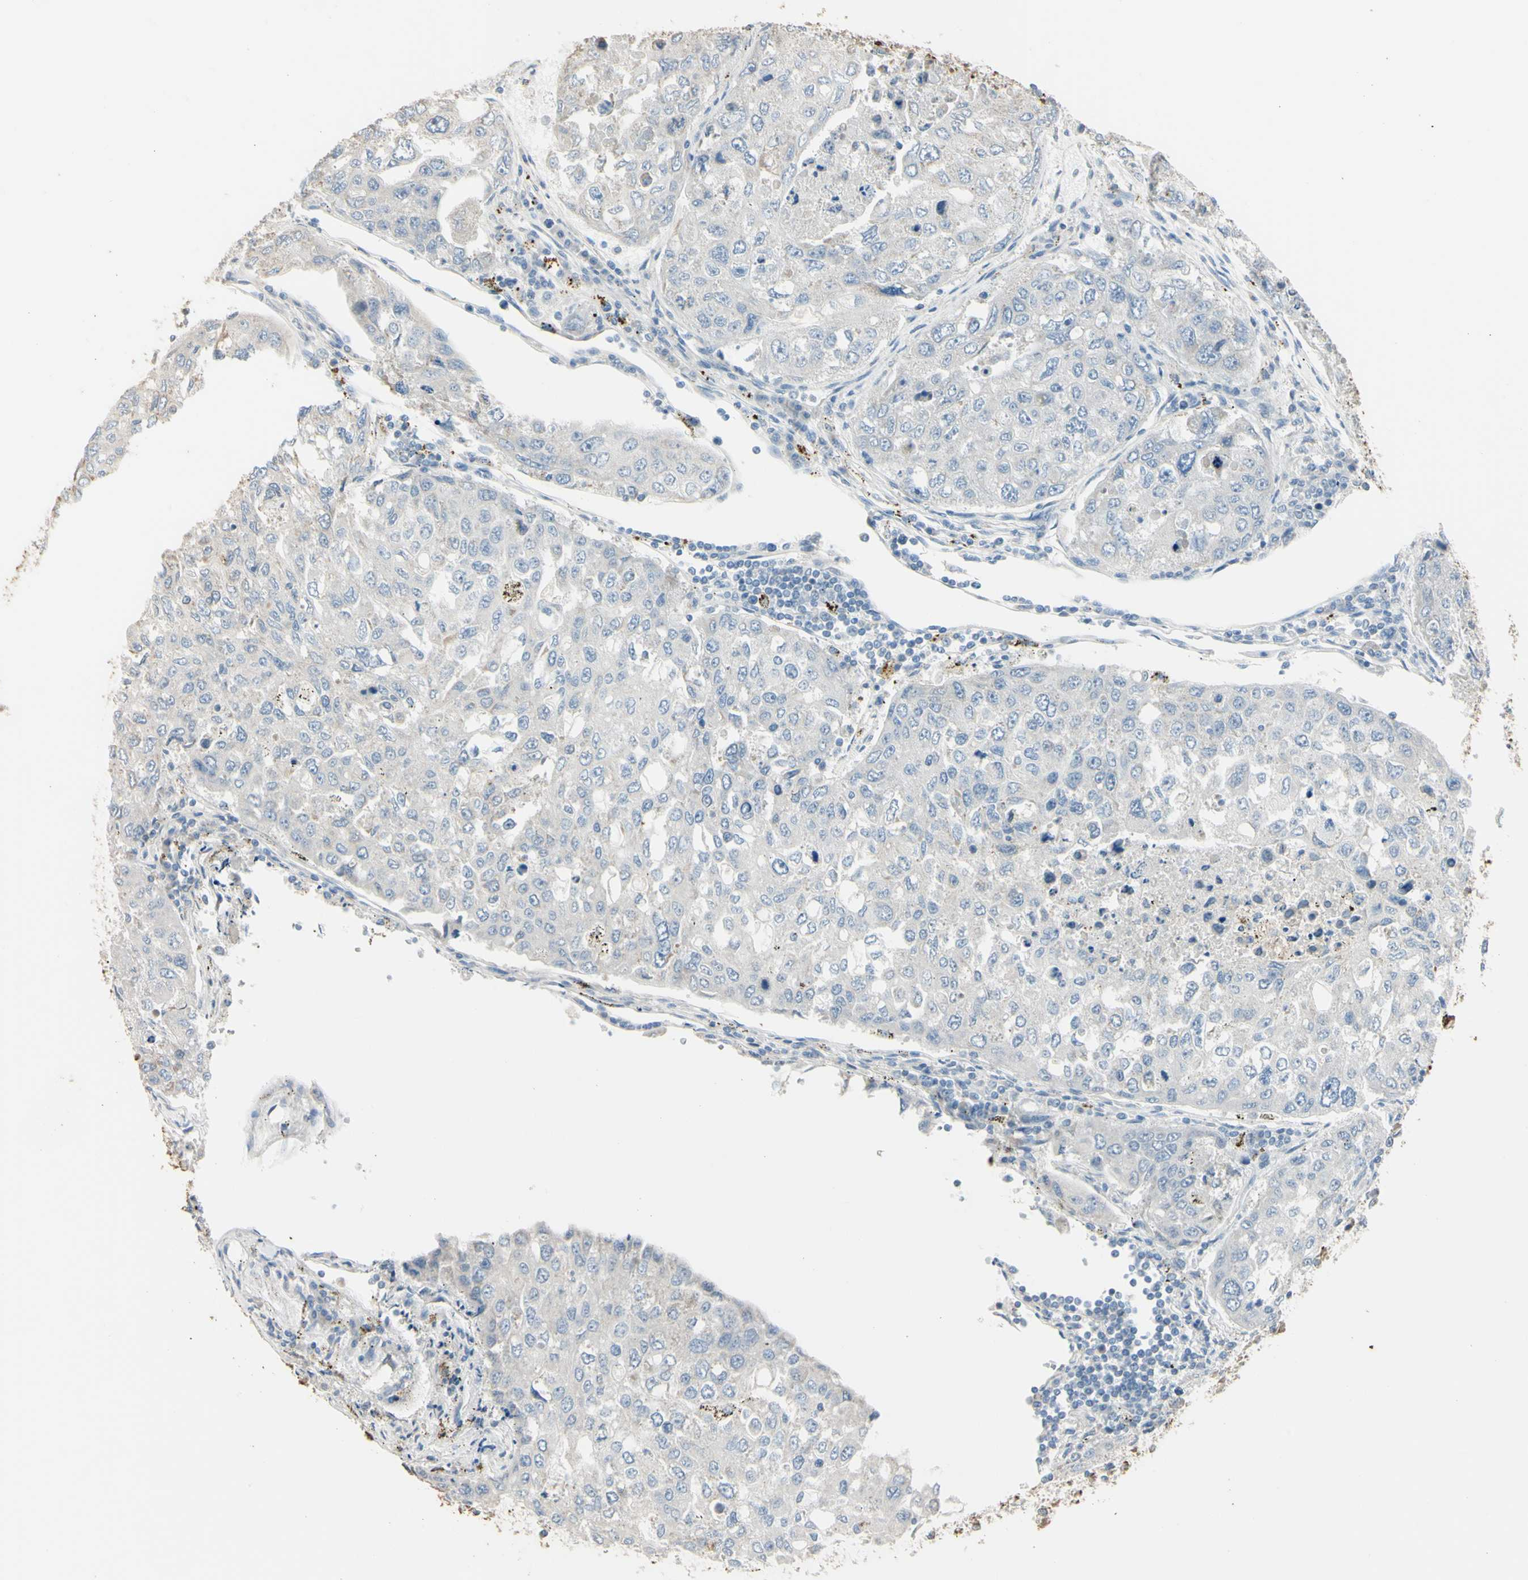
{"staining": {"intensity": "negative", "quantity": "none", "location": "none"}, "tissue": "urothelial cancer", "cell_type": "Tumor cells", "image_type": "cancer", "snomed": [{"axis": "morphology", "description": "Urothelial carcinoma, High grade"}, {"axis": "topography", "description": "Lymph node"}, {"axis": "topography", "description": "Urinary bladder"}], "caption": "High power microscopy histopathology image of an immunohistochemistry photomicrograph of urothelial carcinoma (high-grade), revealing no significant expression in tumor cells.", "gene": "ANGPTL1", "patient": {"sex": "male", "age": 51}}